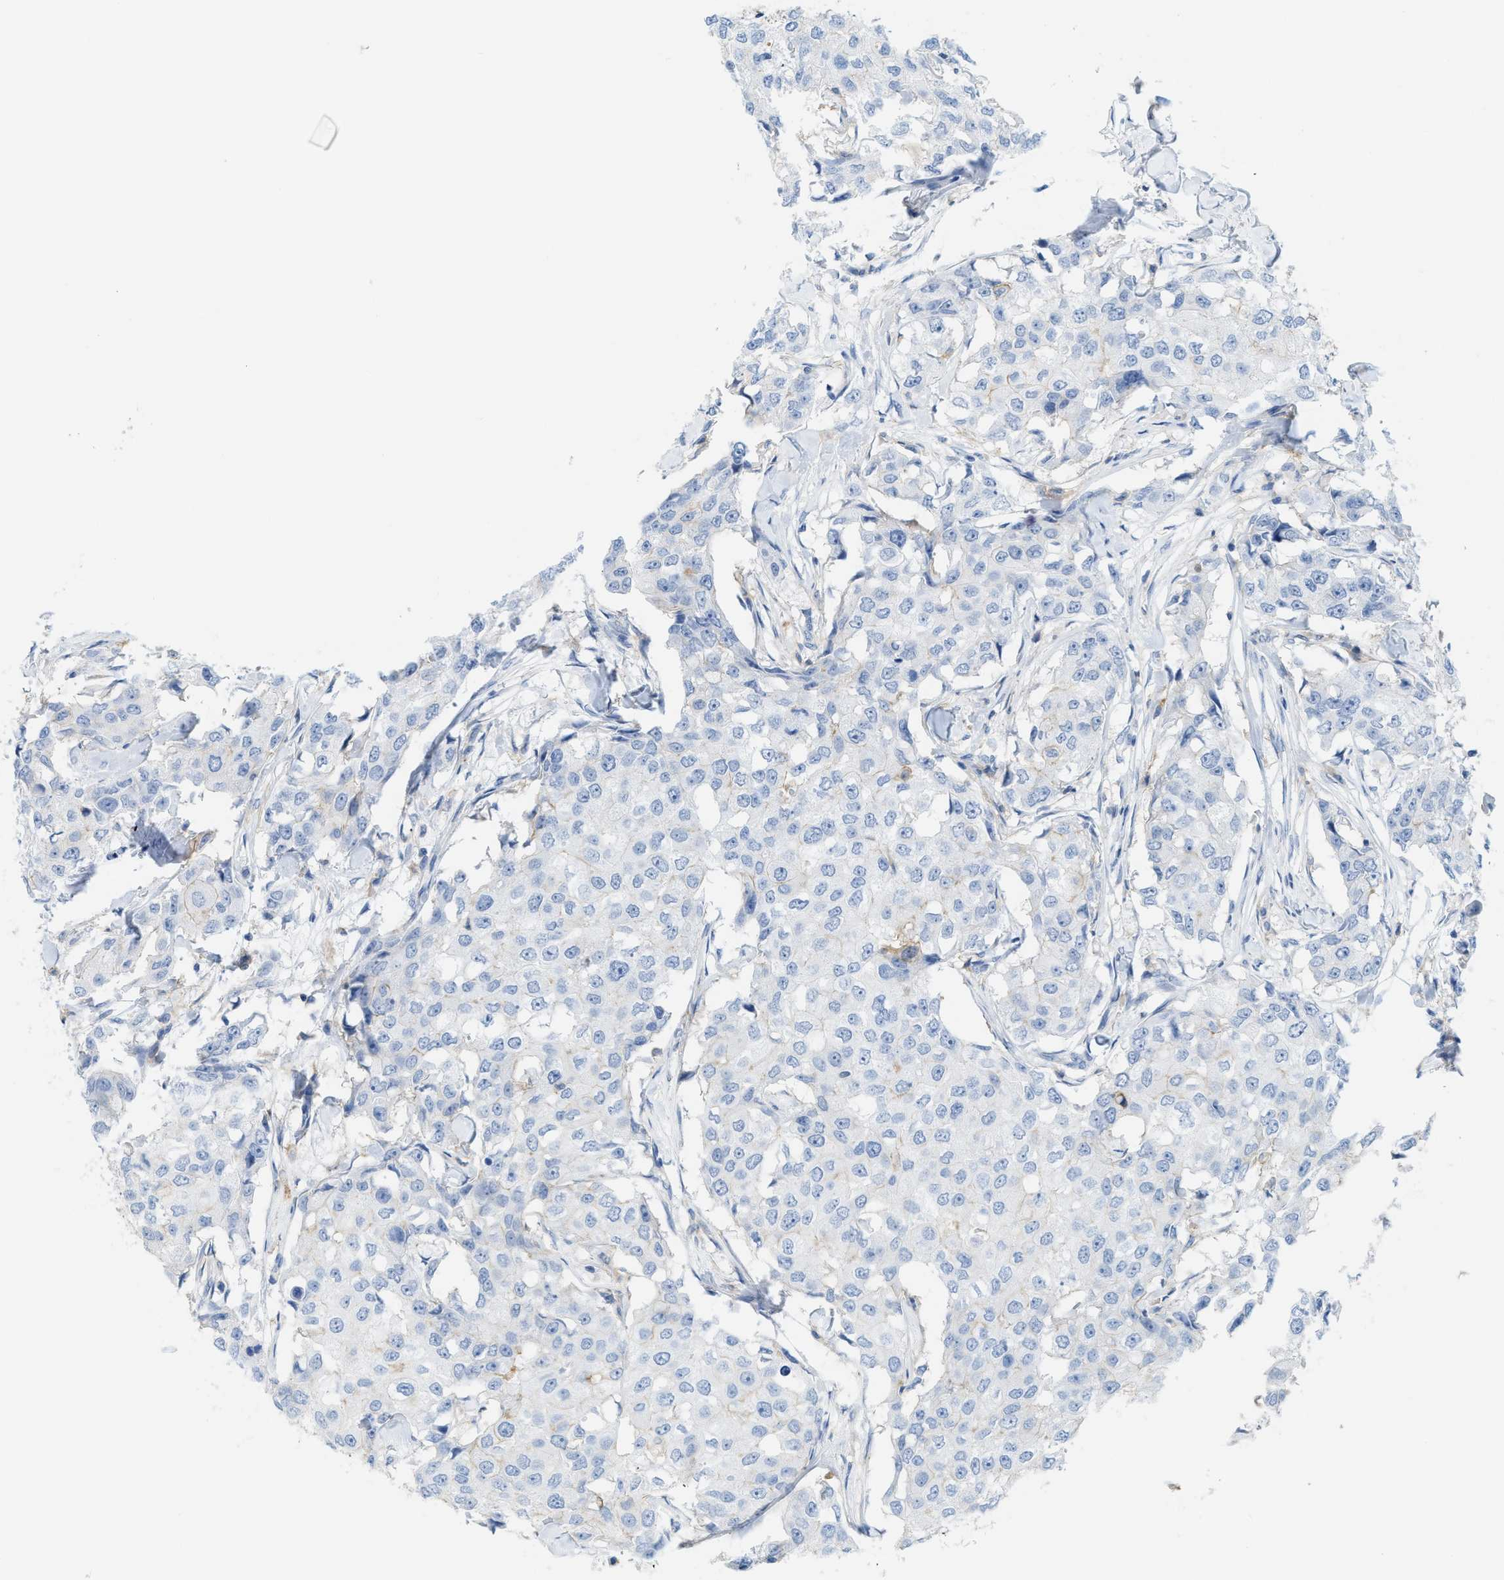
{"staining": {"intensity": "negative", "quantity": "none", "location": "none"}, "tissue": "breast cancer", "cell_type": "Tumor cells", "image_type": "cancer", "snomed": [{"axis": "morphology", "description": "Duct carcinoma"}, {"axis": "topography", "description": "Breast"}], "caption": "Tumor cells show no significant protein positivity in intraductal carcinoma (breast).", "gene": "SLC3A2", "patient": {"sex": "female", "age": 27}}